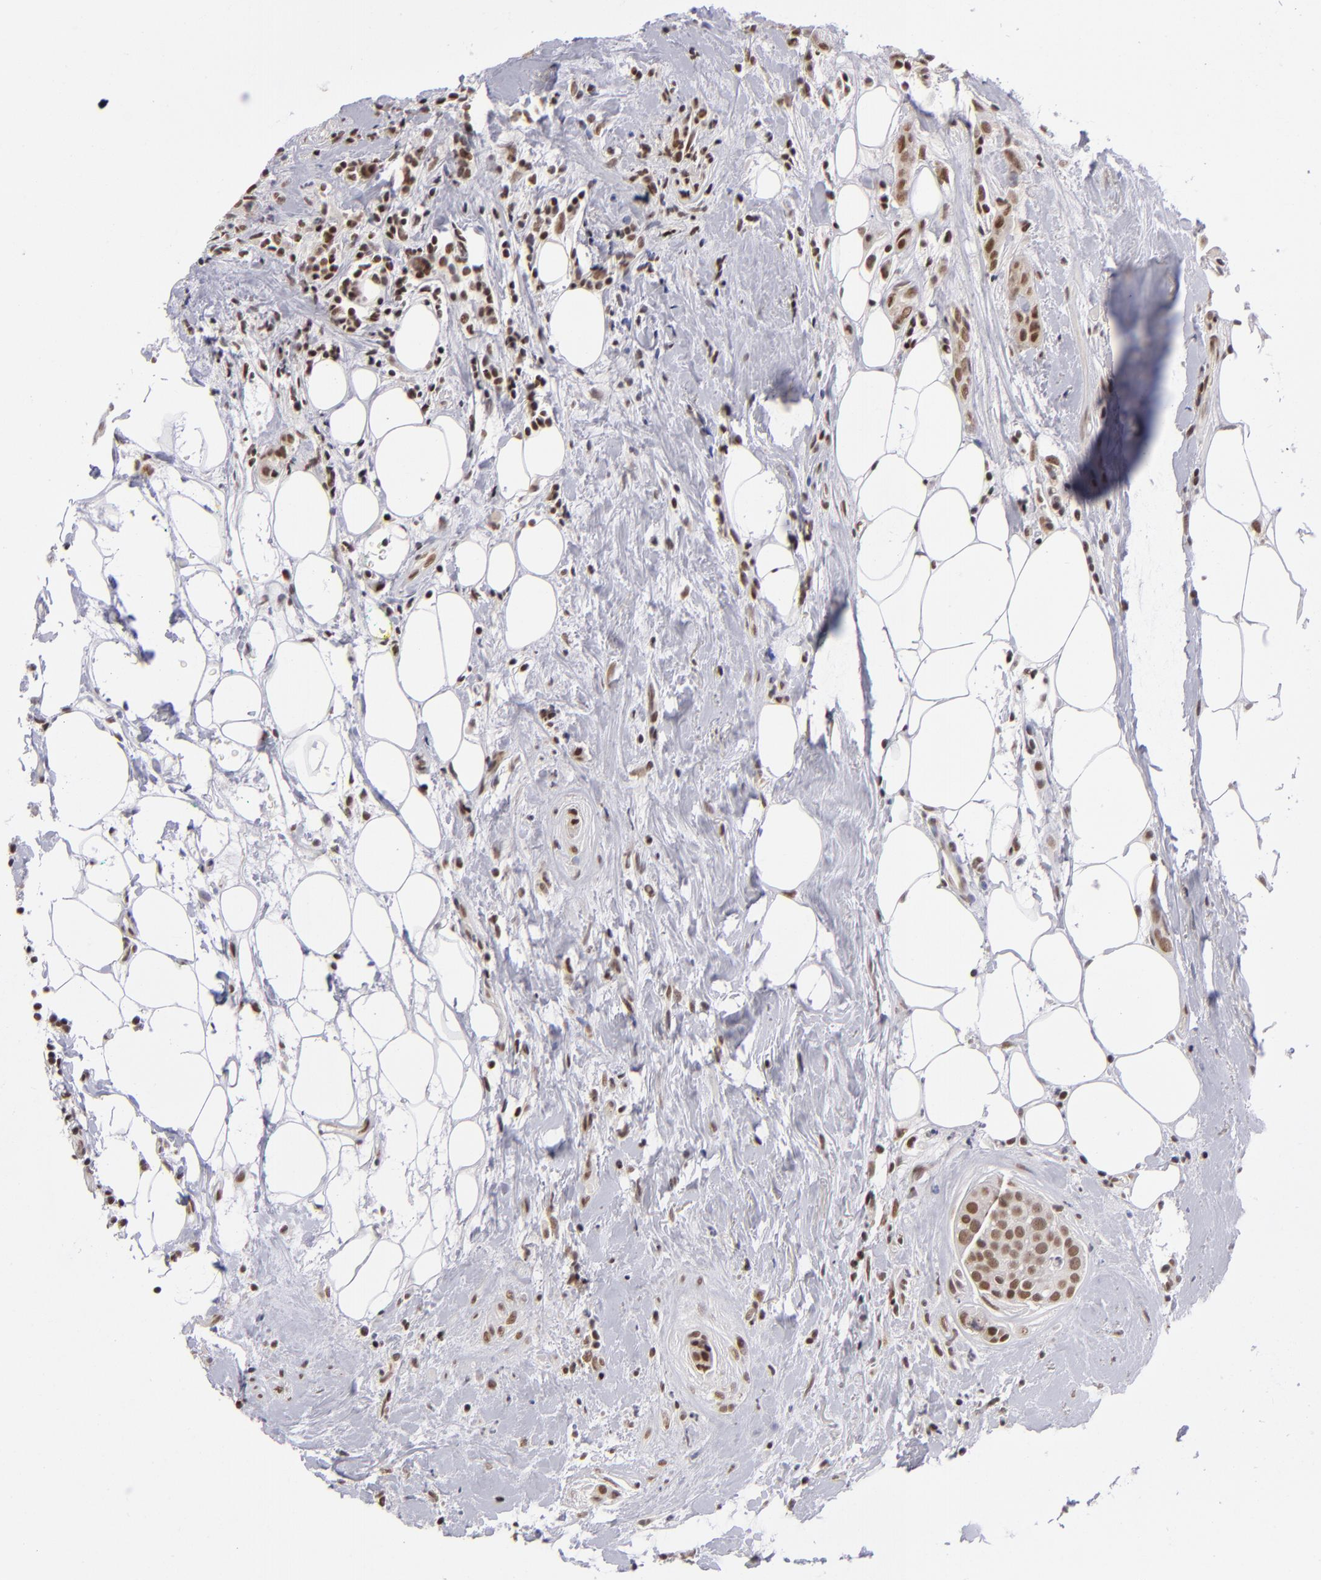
{"staining": {"intensity": "moderate", "quantity": ">75%", "location": "nuclear"}, "tissue": "breast cancer", "cell_type": "Tumor cells", "image_type": "cancer", "snomed": [{"axis": "morphology", "description": "Duct carcinoma"}, {"axis": "topography", "description": "Breast"}], "caption": "Breast cancer (infiltrating ductal carcinoma) stained for a protein (brown) reveals moderate nuclear positive expression in approximately >75% of tumor cells.", "gene": "MLLT3", "patient": {"sex": "female", "age": 45}}